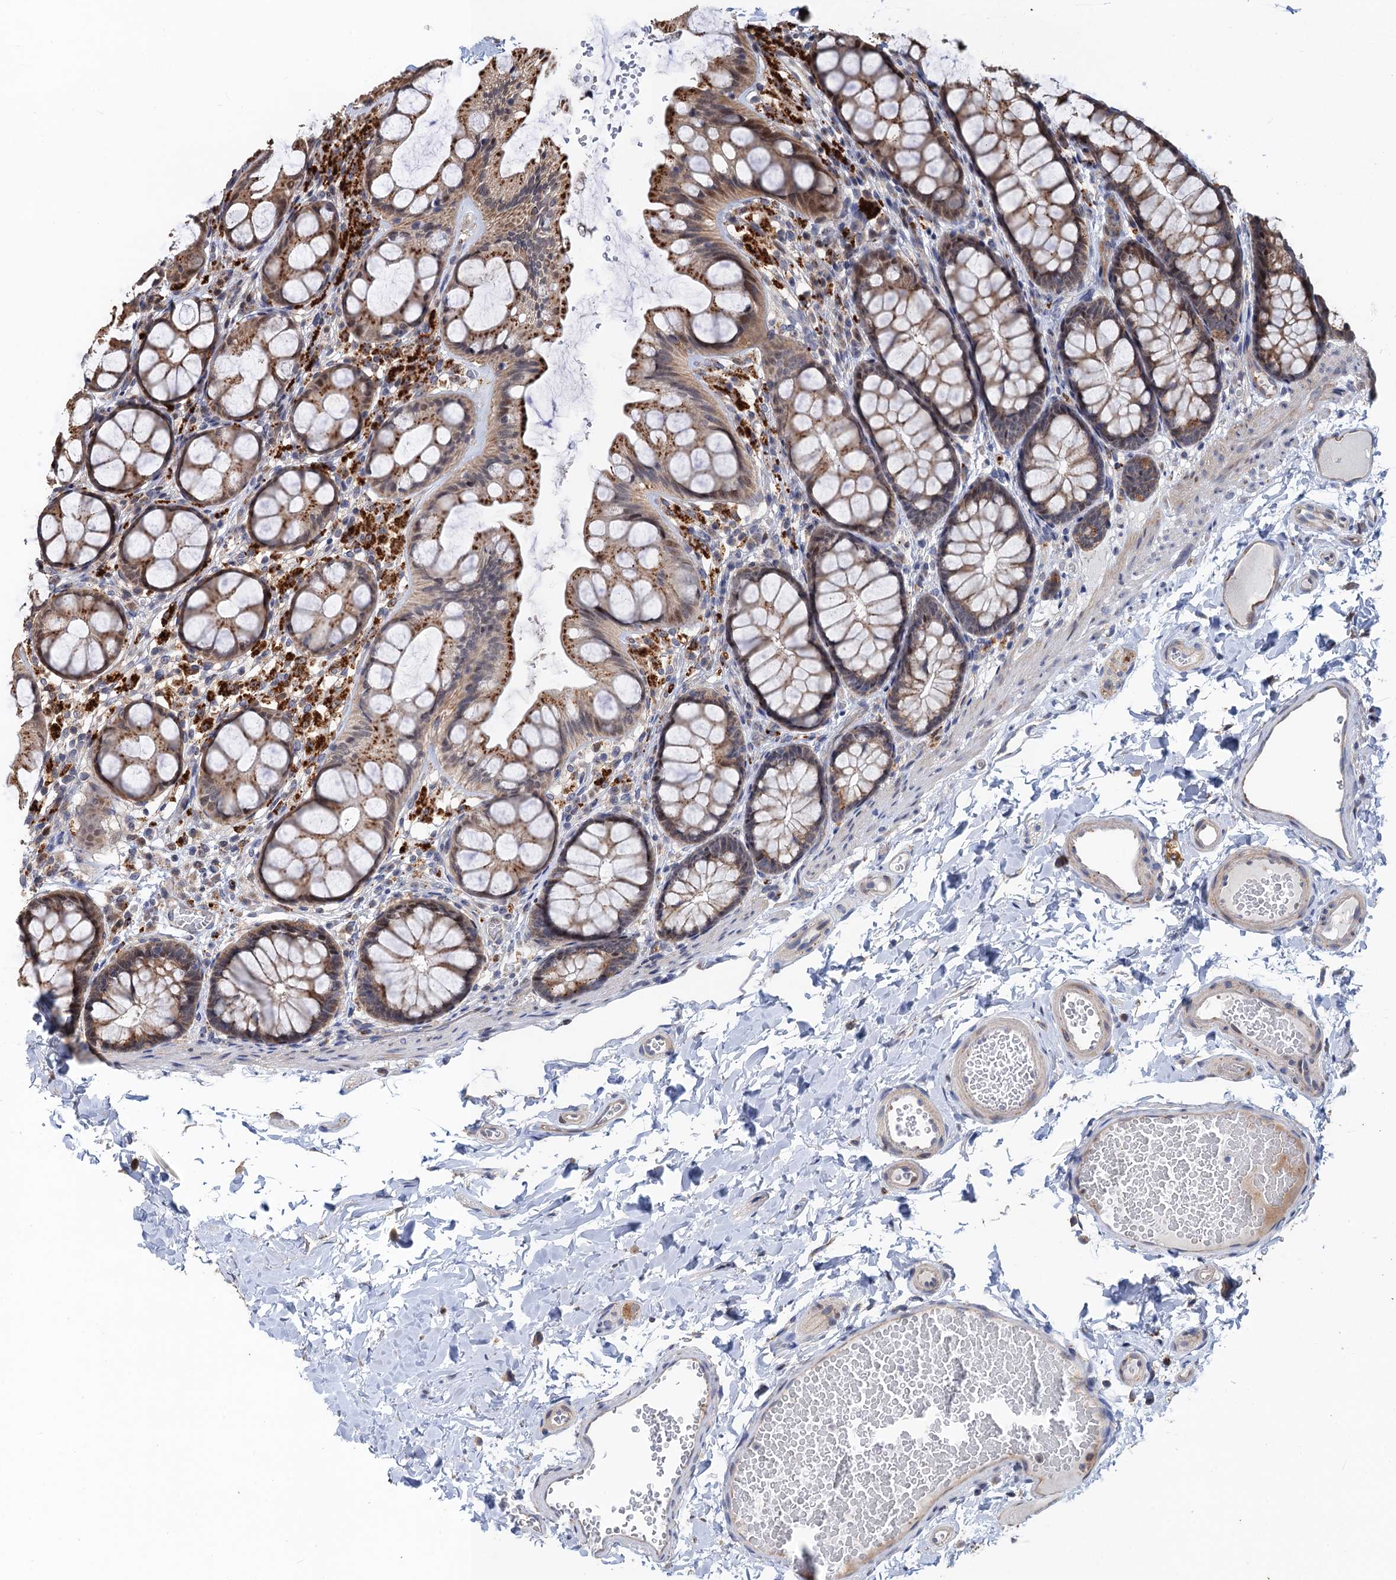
{"staining": {"intensity": "negative", "quantity": "none", "location": "none"}, "tissue": "colon", "cell_type": "Endothelial cells", "image_type": "normal", "snomed": [{"axis": "morphology", "description": "Normal tissue, NOS"}, {"axis": "topography", "description": "Colon"}], "caption": "IHC histopathology image of unremarkable colon stained for a protein (brown), which shows no staining in endothelial cells. Nuclei are stained in blue.", "gene": "BMERB1", "patient": {"sex": "male", "age": 47}}